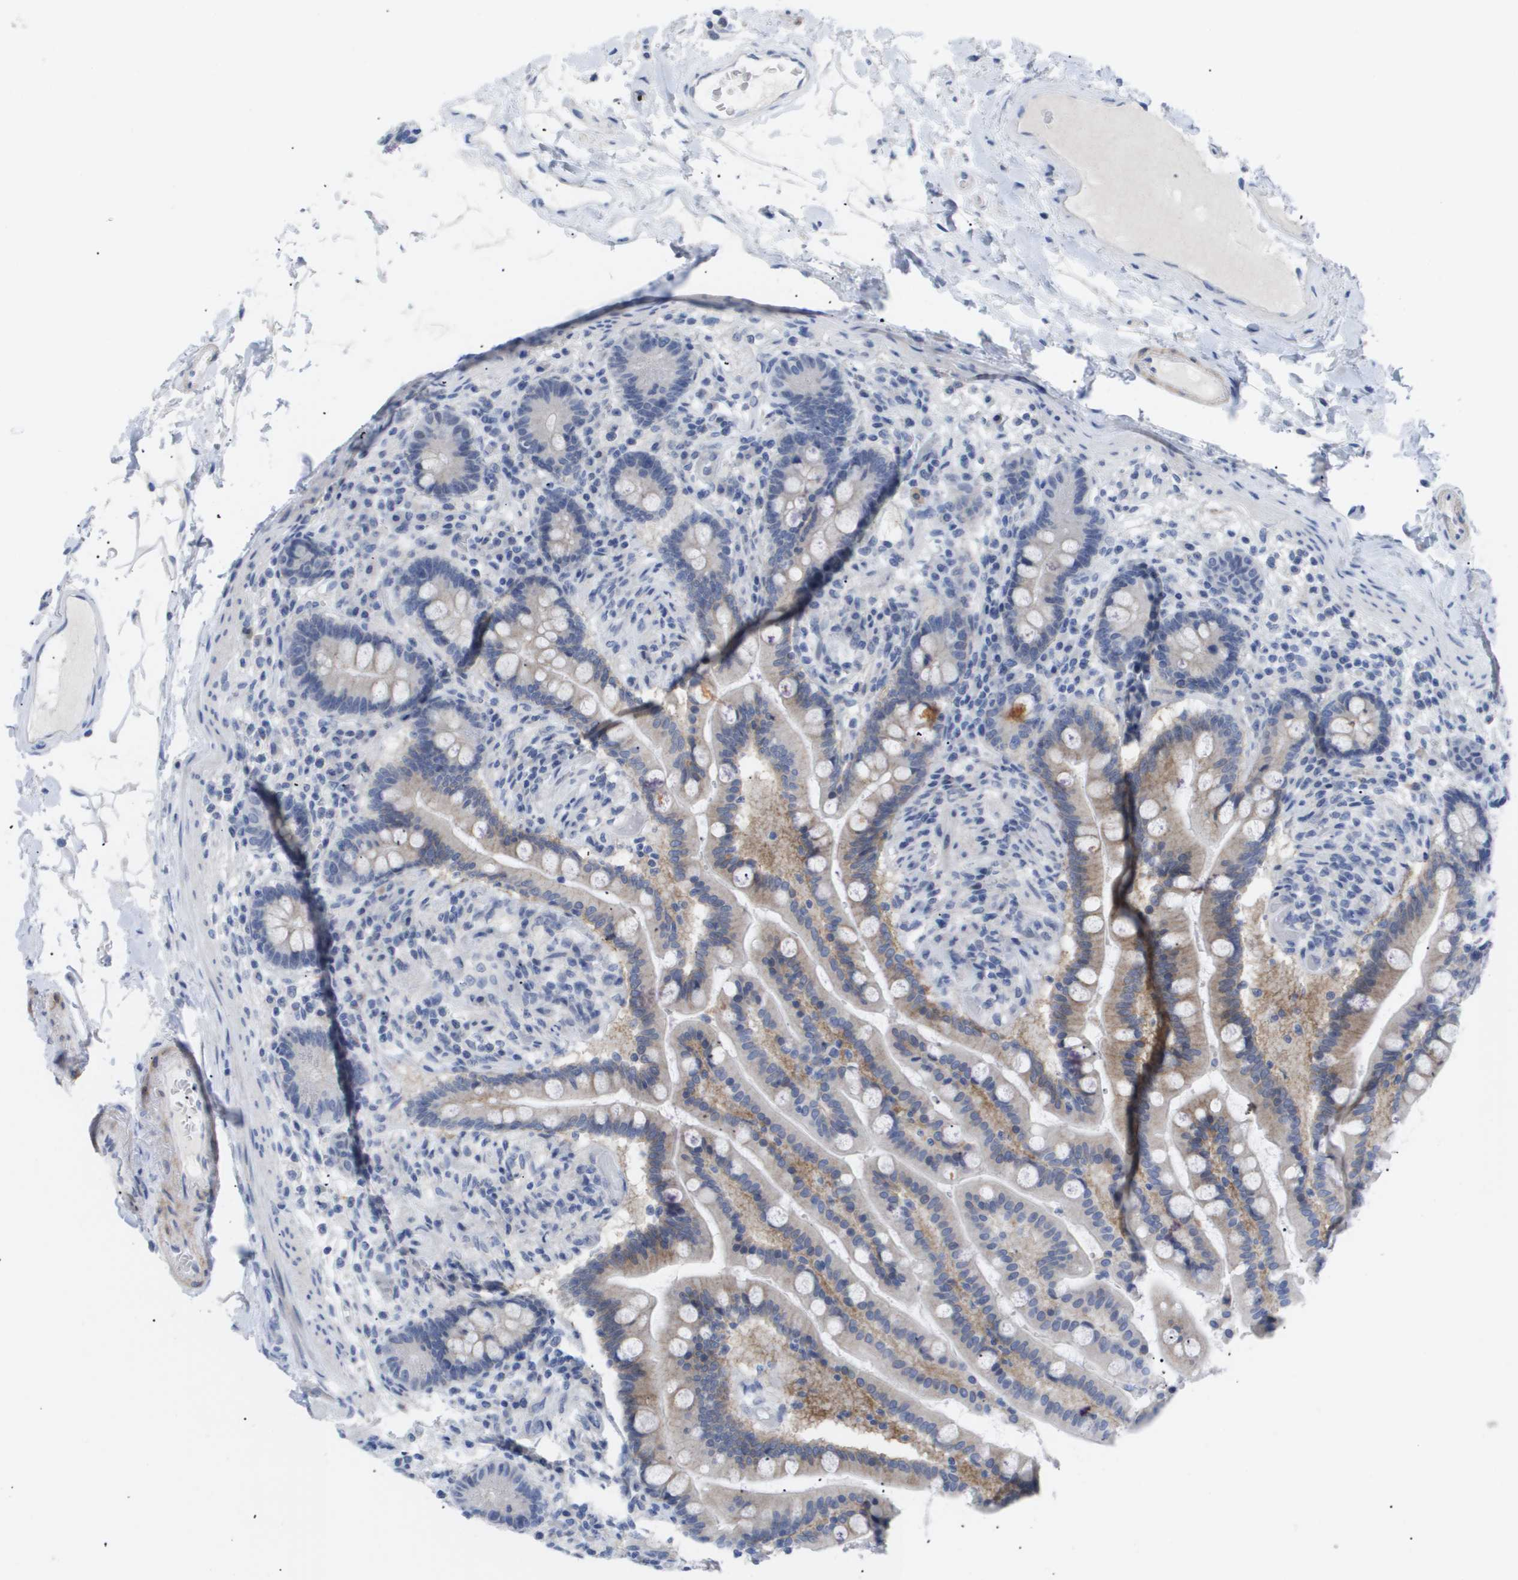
{"staining": {"intensity": "negative", "quantity": "none", "location": "none"}, "tissue": "colon", "cell_type": "Endothelial cells", "image_type": "normal", "snomed": [{"axis": "morphology", "description": "Normal tissue, NOS"}, {"axis": "topography", "description": "Colon"}], "caption": "Micrograph shows no protein staining in endothelial cells of unremarkable colon. Nuclei are stained in blue.", "gene": "CAV3", "patient": {"sex": "male", "age": 73}}